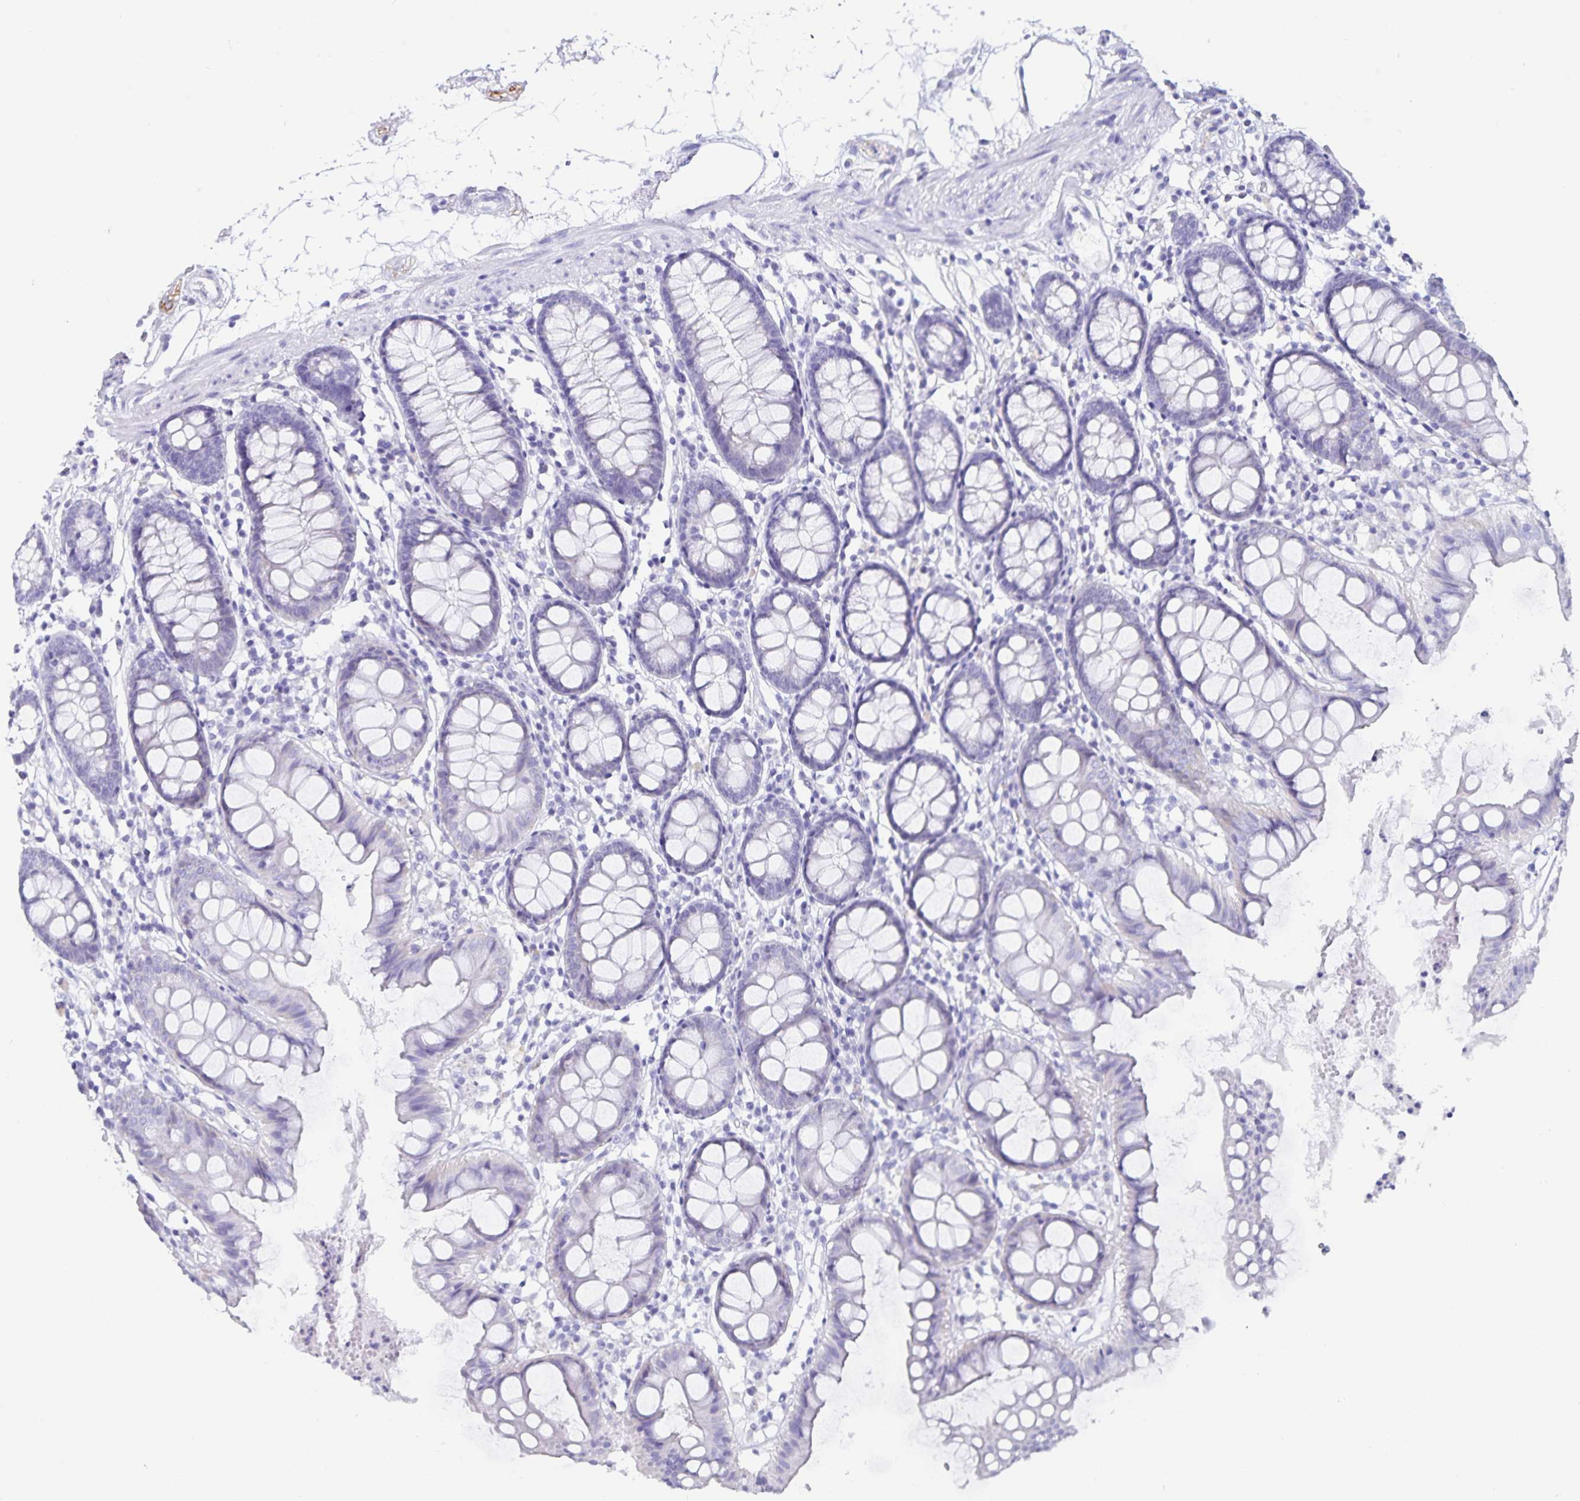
{"staining": {"intensity": "negative", "quantity": "none", "location": "none"}, "tissue": "colon", "cell_type": "Endothelial cells", "image_type": "normal", "snomed": [{"axis": "morphology", "description": "Normal tissue, NOS"}, {"axis": "topography", "description": "Colon"}], "caption": "IHC of unremarkable human colon demonstrates no expression in endothelial cells. The staining was performed using DAB to visualize the protein expression in brown, while the nuclei were stained in blue with hematoxylin (Magnification: 20x).", "gene": "C19orf73", "patient": {"sex": "female", "age": 84}}